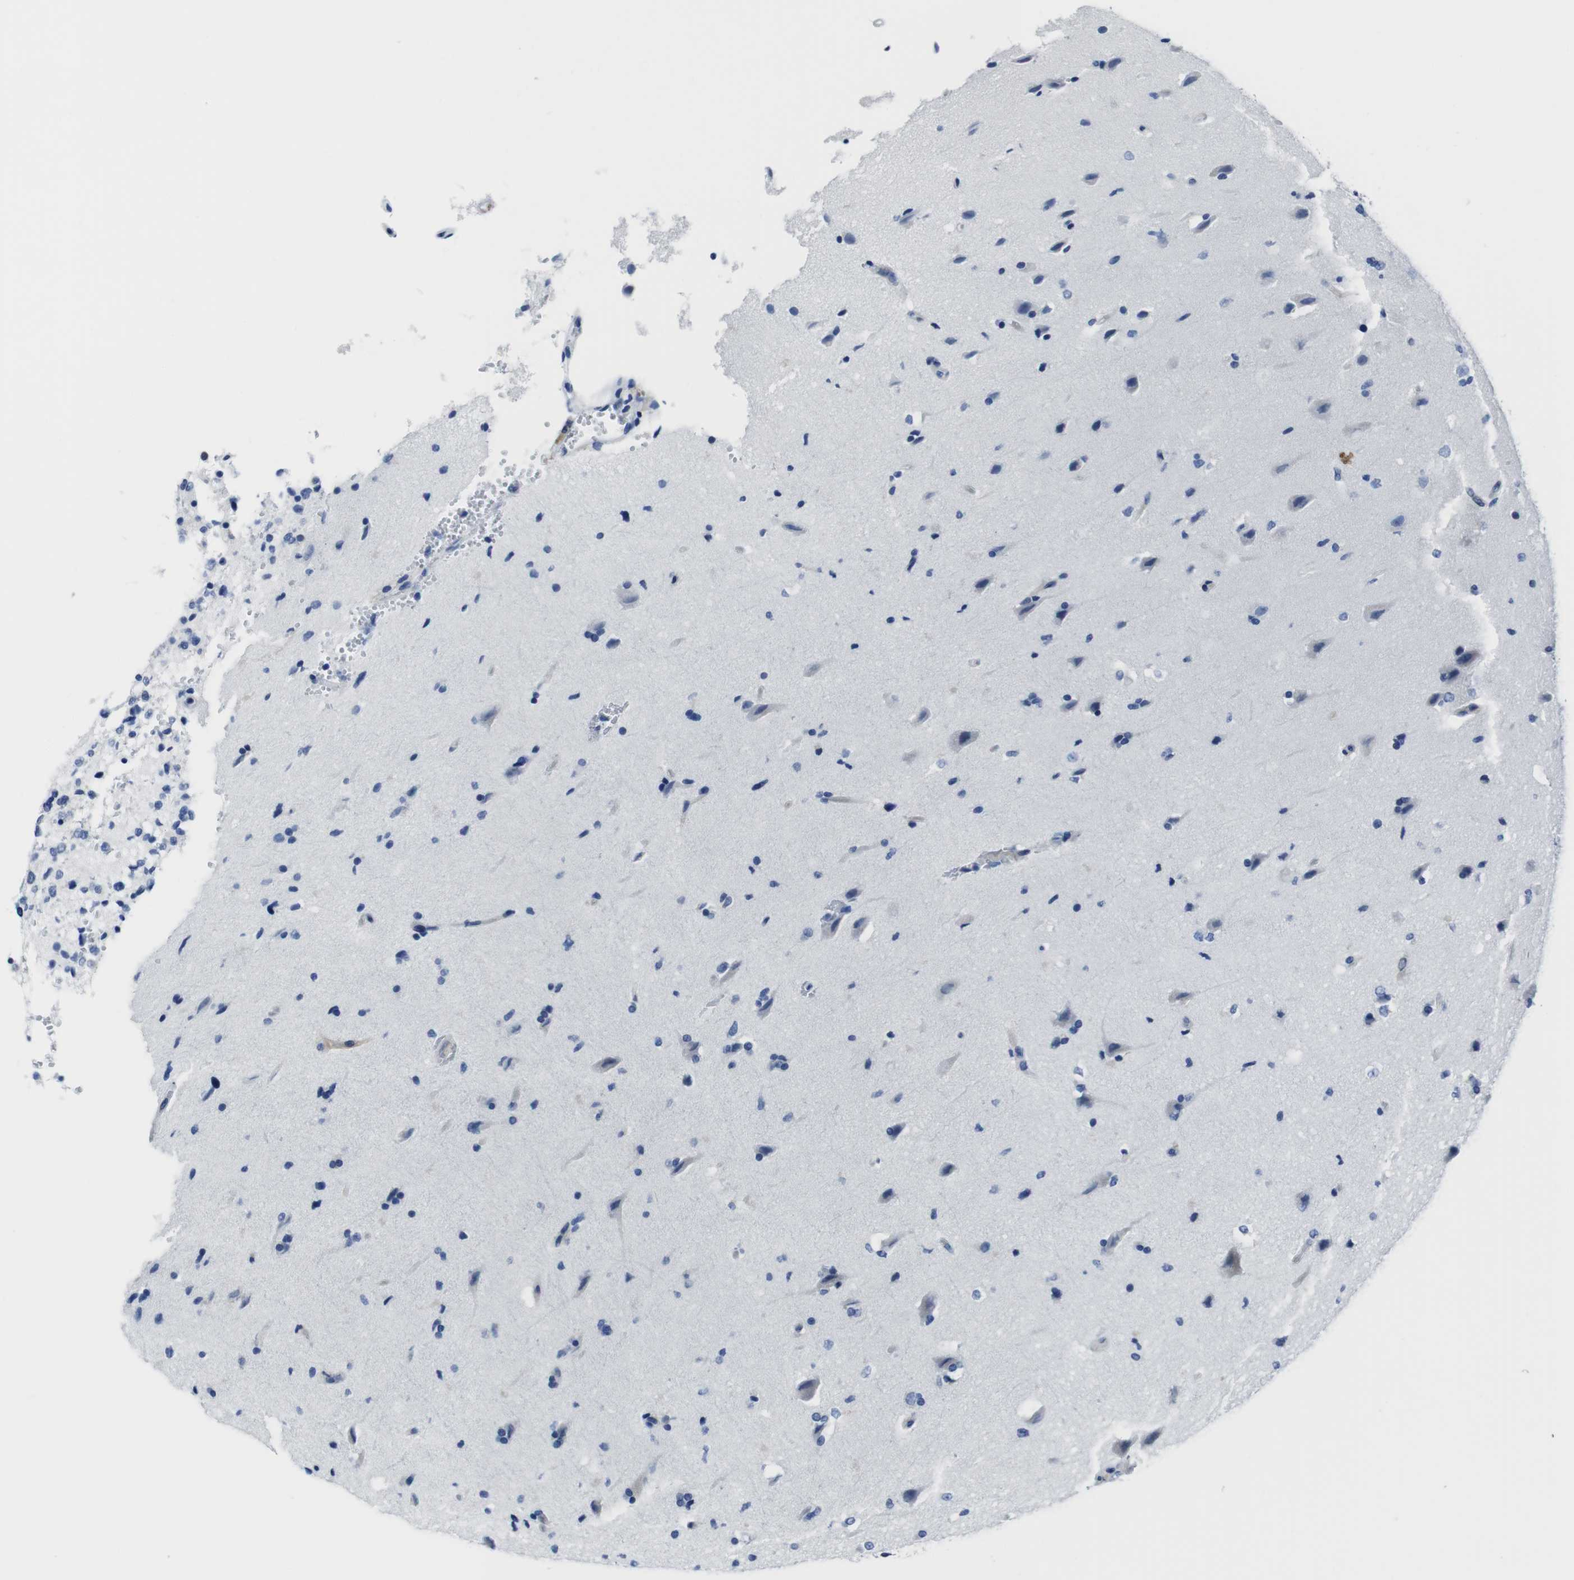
{"staining": {"intensity": "negative", "quantity": "none", "location": "none"}, "tissue": "glioma", "cell_type": "Tumor cells", "image_type": "cancer", "snomed": [{"axis": "morphology", "description": "Glioma, malignant, Low grade"}, {"axis": "topography", "description": "Brain"}], "caption": "This is a micrograph of immunohistochemistry staining of glioma, which shows no positivity in tumor cells.", "gene": "EIF4A1", "patient": {"sex": "female", "age": 37}}